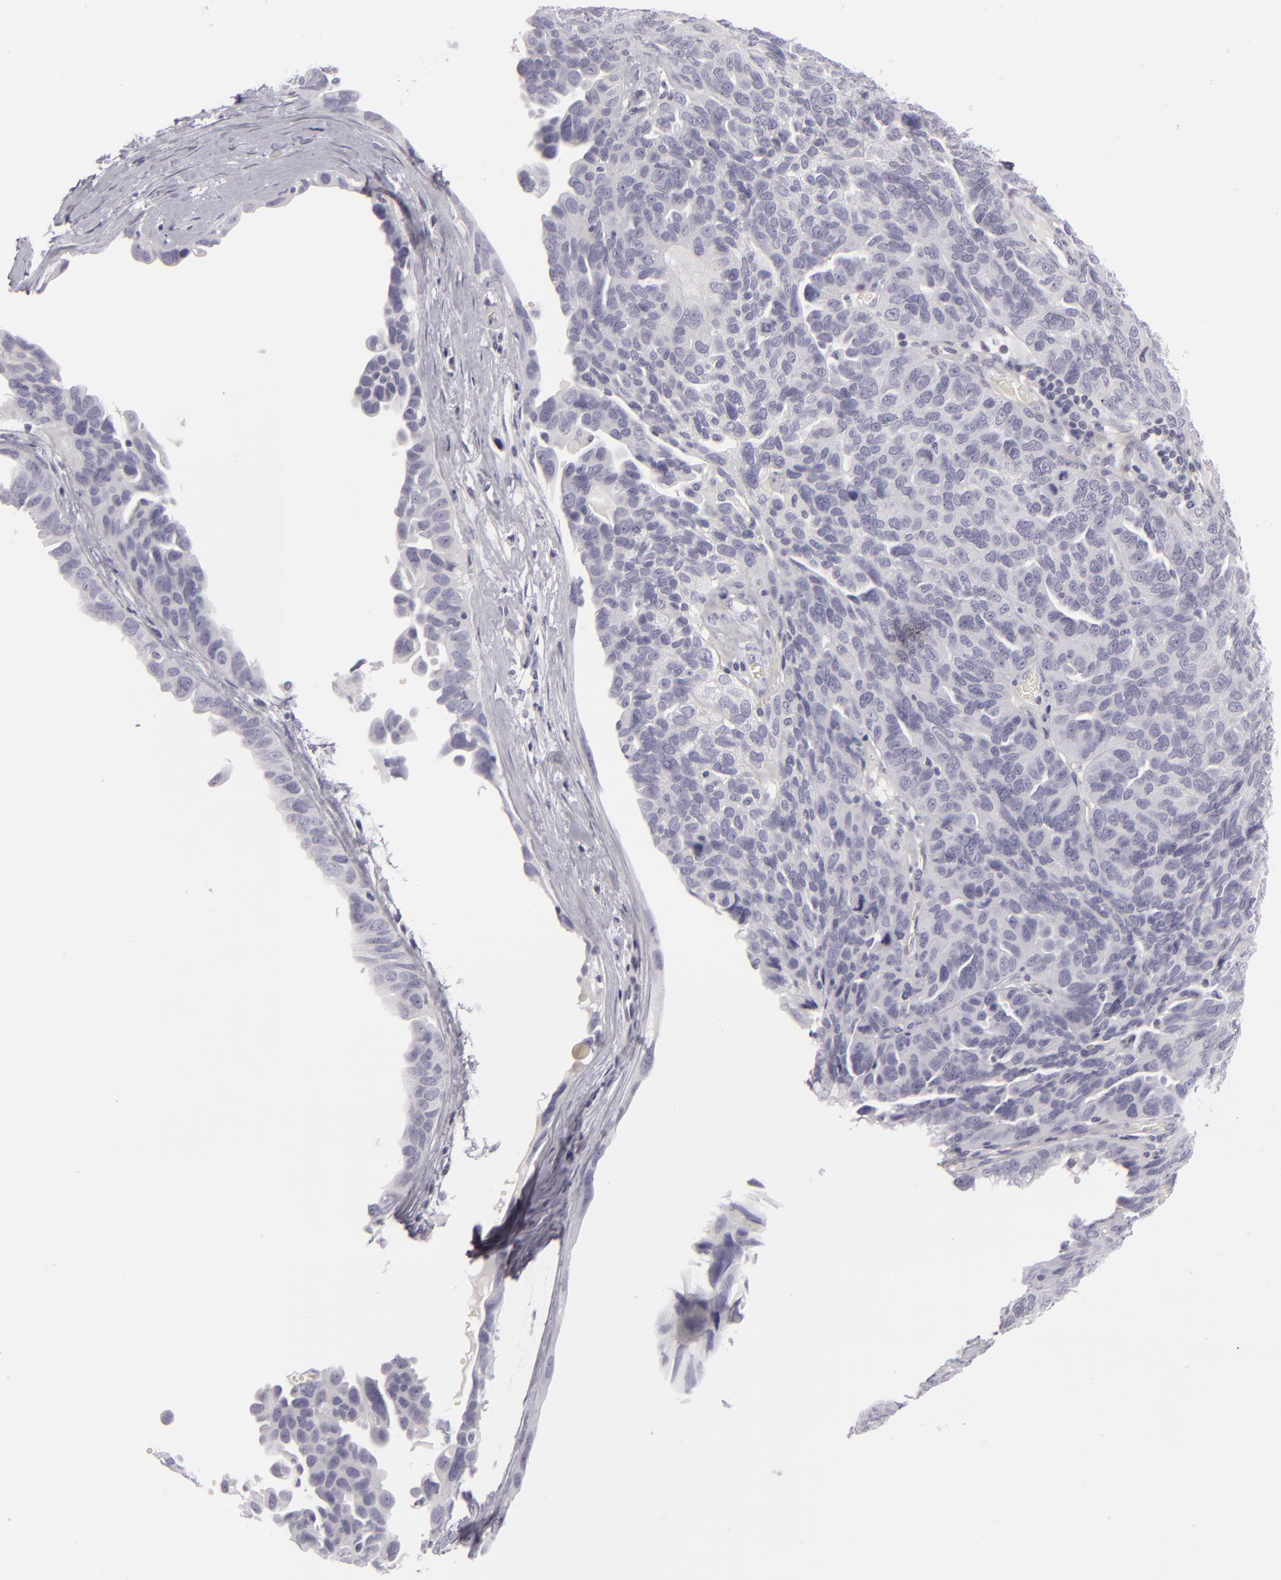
{"staining": {"intensity": "negative", "quantity": "none", "location": "none"}, "tissue": "ovarian cancer", "cell_type": "Tumor cells", "image_type": "cancer", "snomed": [{"axis": "morphology", "description": "Cystadenocarcinoma, serous, NOS"}, {"axis": "topography", "description": "Ovary"}], "caption": "An image of ovarian cancer stained for a protein reveals no brown staining in tumor cells. The staining was performed using DAB to visualize the protein expression in brown, while the nuclei were stained in blue with hematoxylin (Magnification: 20x).", "gene": "CDX2", "patient": {"sex": "female", "age": 64}}